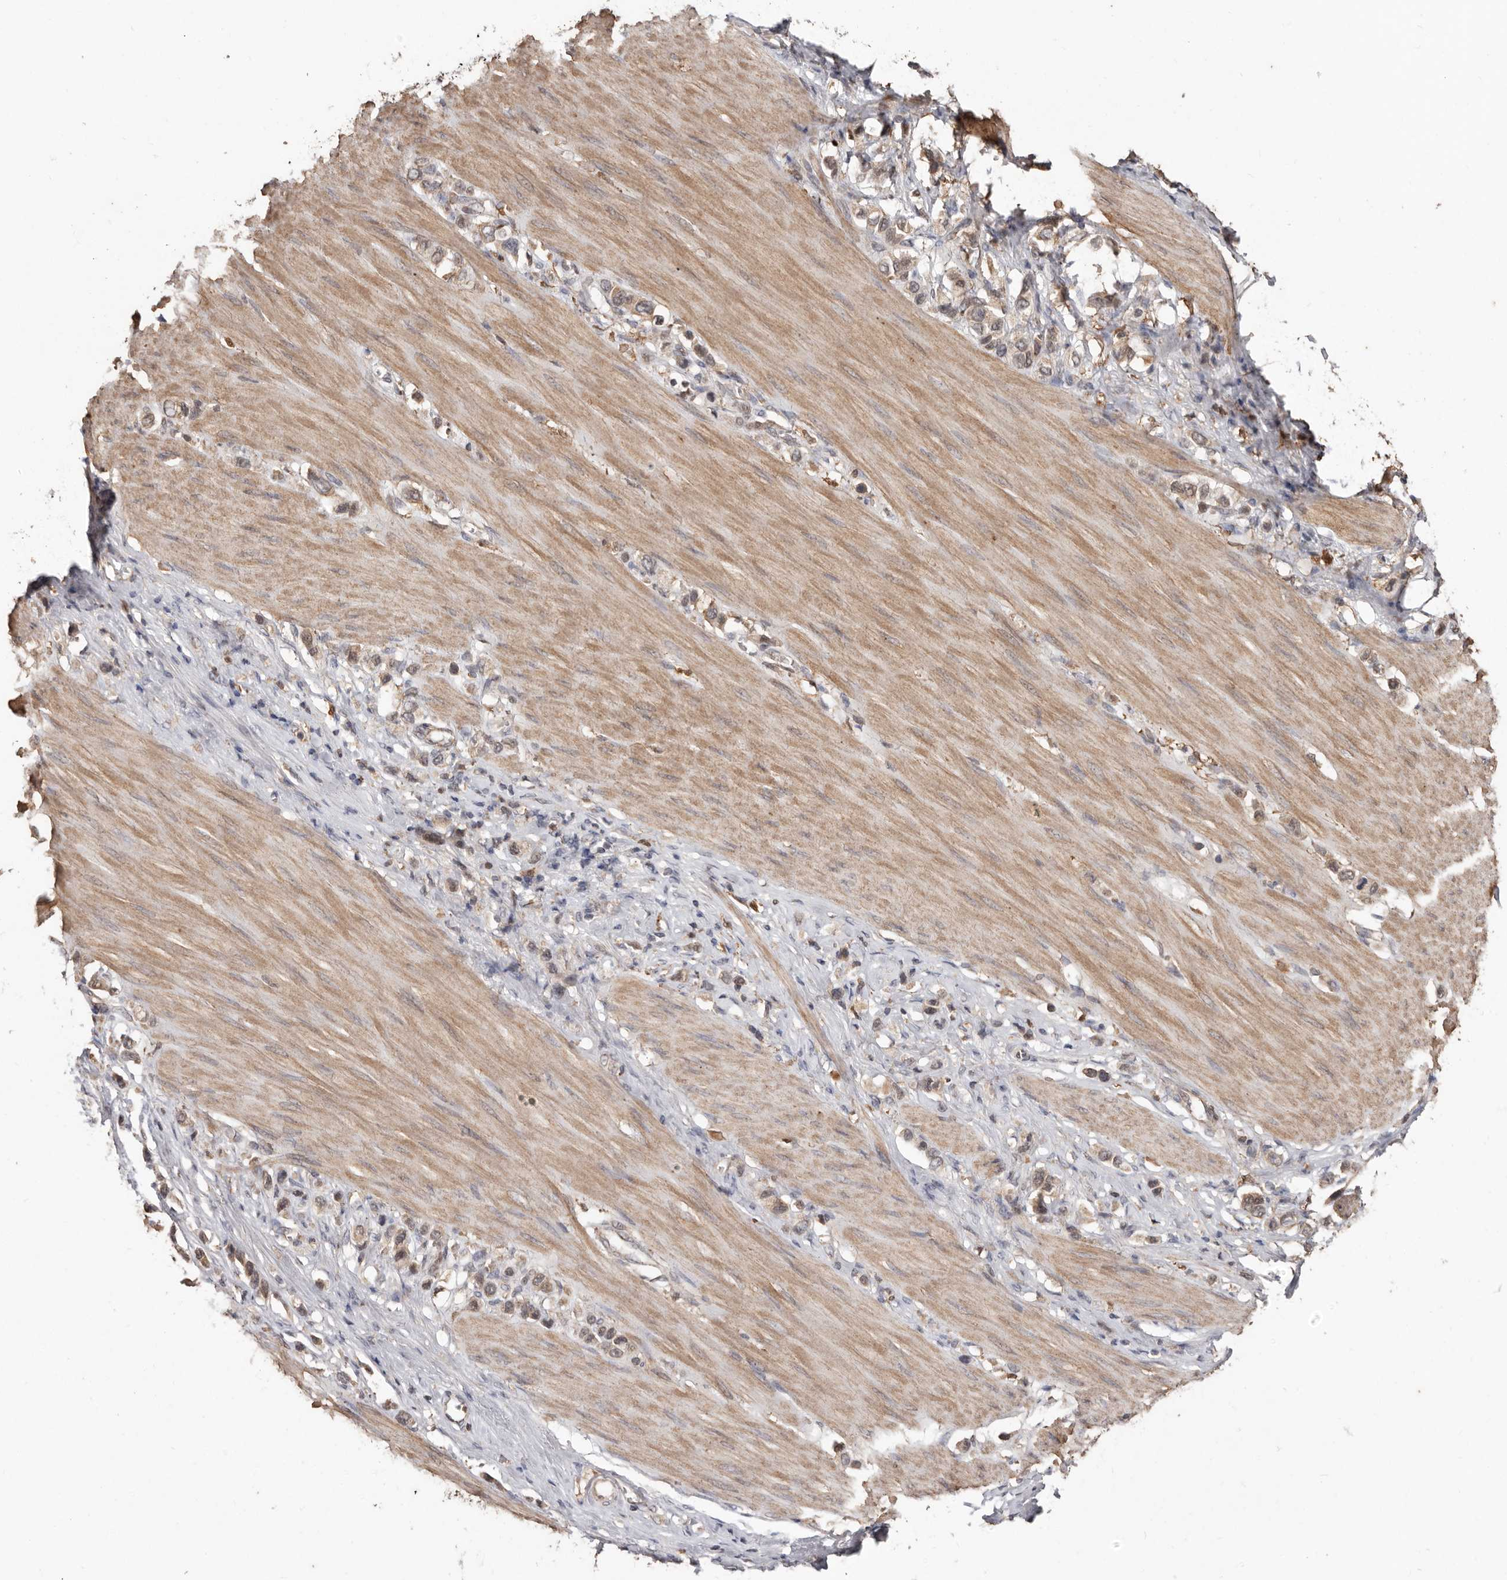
{"staining": {"intensity": "moderate", "quantity": ">75%", "location": "cytoplasmic/membranous"}, "tissue": "stomach cancer", "cell_type": "Tumor cells", "image_type": "cancer", "snomed": [{"axis": "morphology", "description": "Adenocarcinoma, NOS"}, {"axis": "topography", "description": "Stomach"}], "caption": "Brown immunohistochemical staining in human stomach cancer displays moderate cytoplasmic/membranous staining in approximately >75% of tumor cells.", "gene": "RSPO2", "patient": {"sex": "female", "age": 65}}